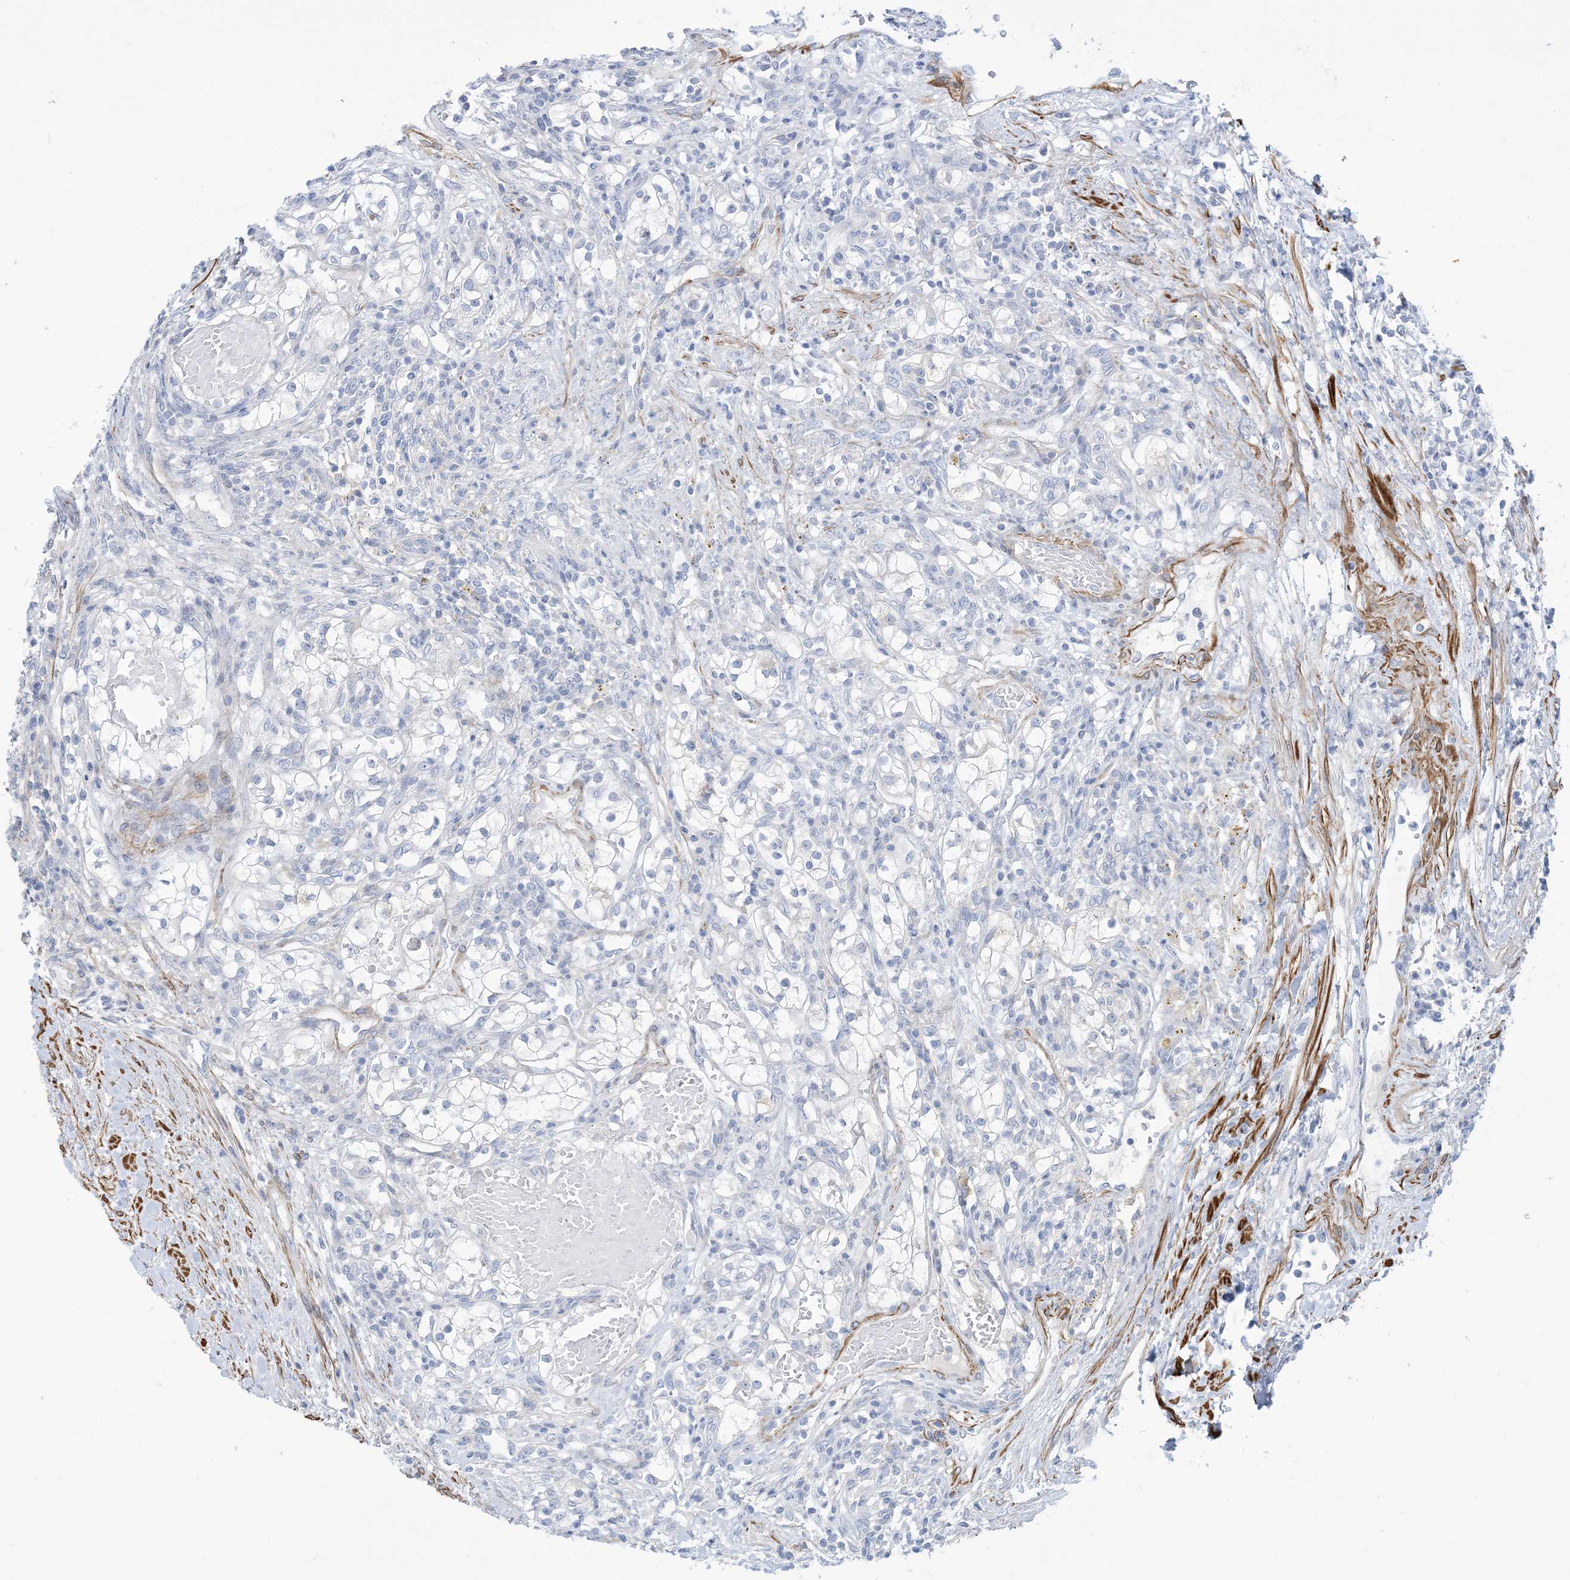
{"staining": {"intensity": "negative", "quantity": "none", "location": "none"}, "tissue": "renal cancer", "cell_type": "Tumor cells", "image_type": "cancer", "snomed": [{"axis": "morphology", "description": "Normal tissue, NOS"}, {"axis": "morphology", "description": "Adenocarcinoma, NOS"}, {"axis": "topography", "description": "Kidney"}], "caption": "Immunohistochemistry micrograph of neoplastic tissue: renal adenocarcinoma stained with DAB exhibits no significant protein expression in tumor cells. (Brightfield microscopy of DAB (3,3'-diaminobenzidine) IHC at high magnification).", "gene": "MARS2", "patient": {"sex": "male", "age": 68}}